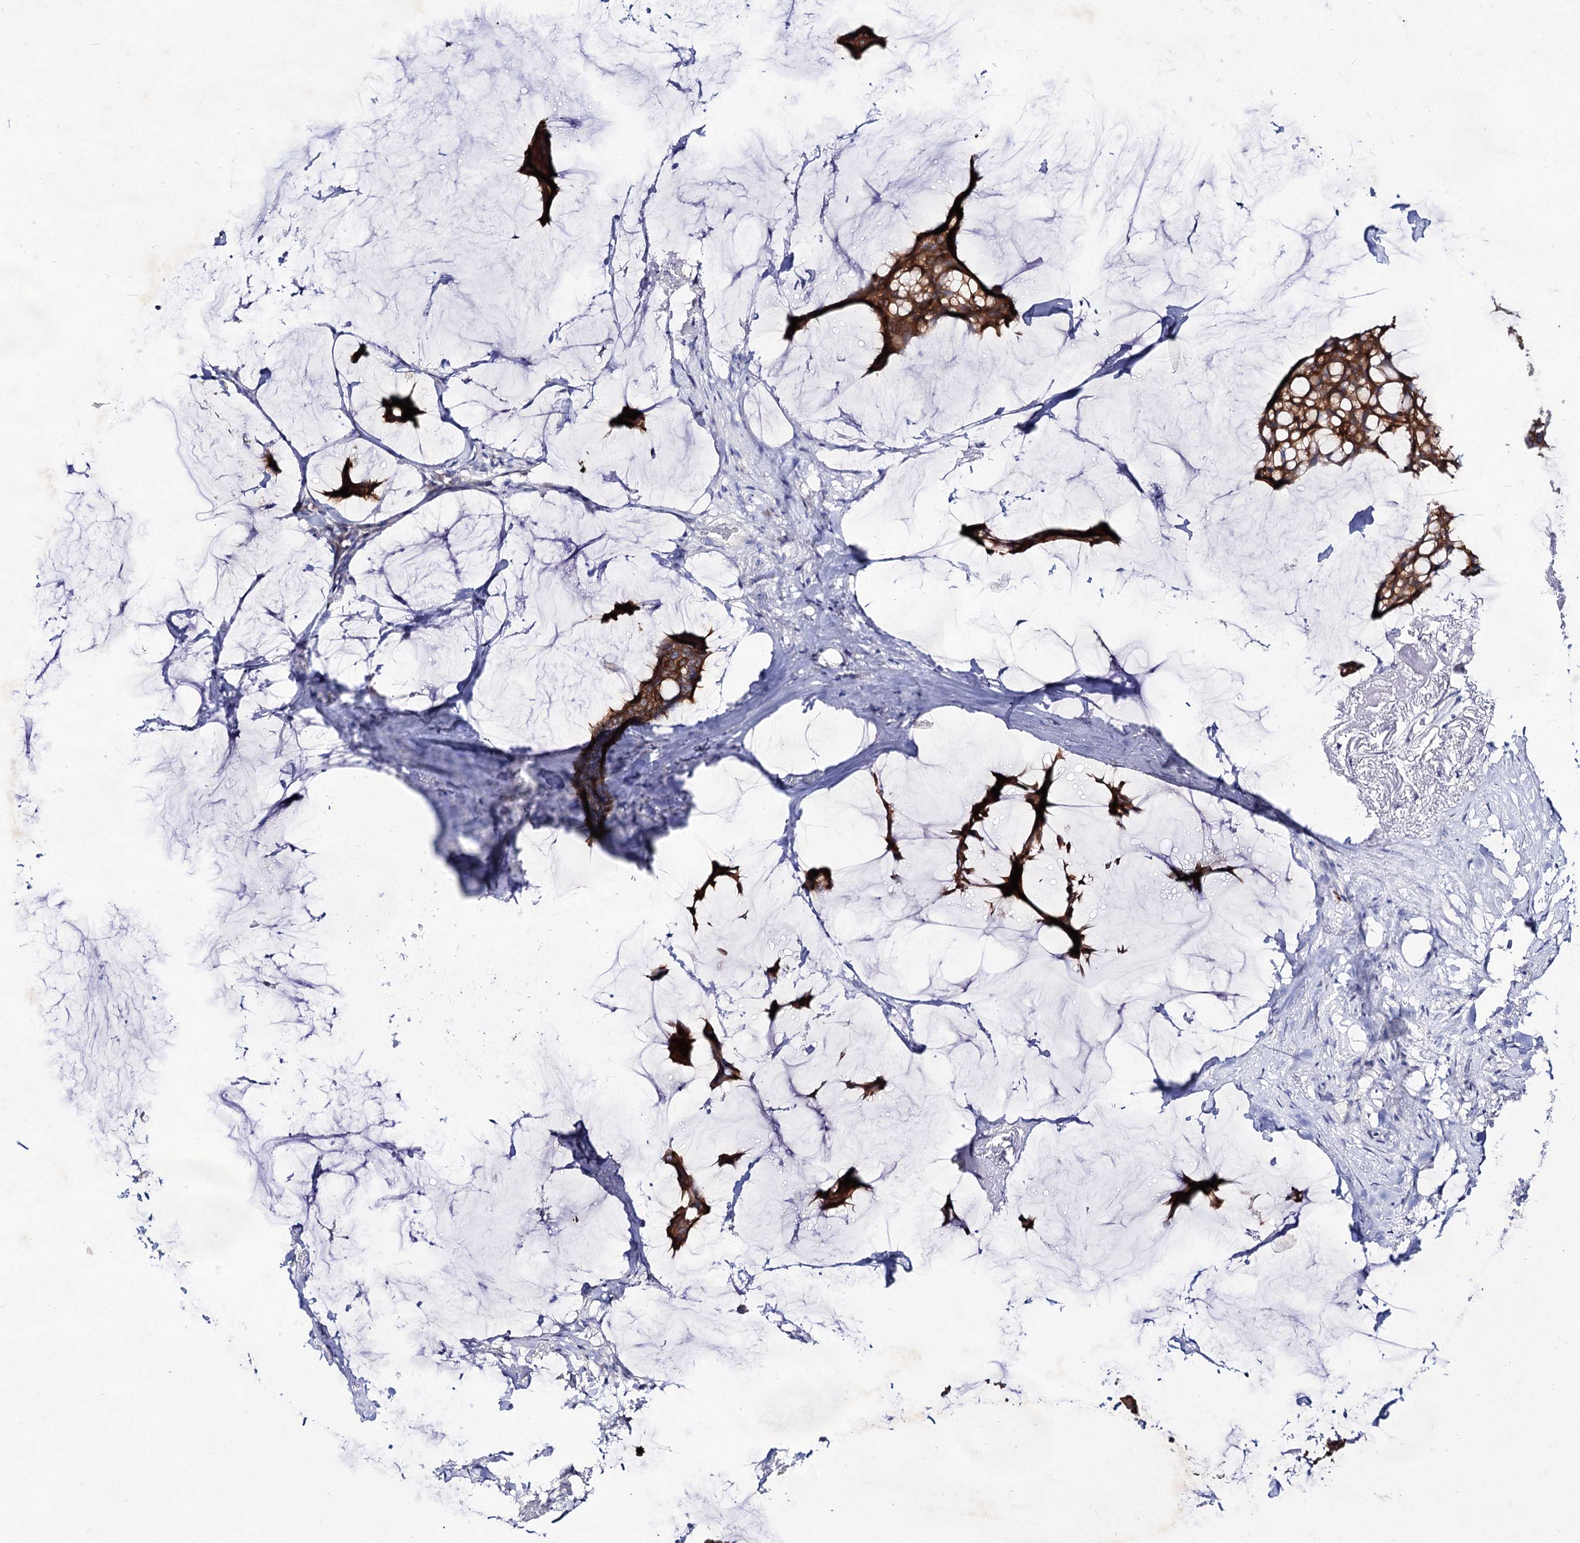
{"staining": {"intensity": "moderate", "quantity": ">75%", "location": "cytoplasmic/membranous"}, "tissue": "breast cancer", "cell_type": "Tumor cells", "image_type": "cancer", "snomed": [{"axis": "morphology", "description": "Duct carcinoma"}, {"axis": "topography", "description": "Breast"}], "caption": "This is a photomicrograph of immunohistochemistry staining of breast intraductal carcinoma, which shows moderate positivity in the cytoplasmic/membranous of tumor cells.", "gene": "ARFIP2", "patient": {"sex": "female", "age": 93}}